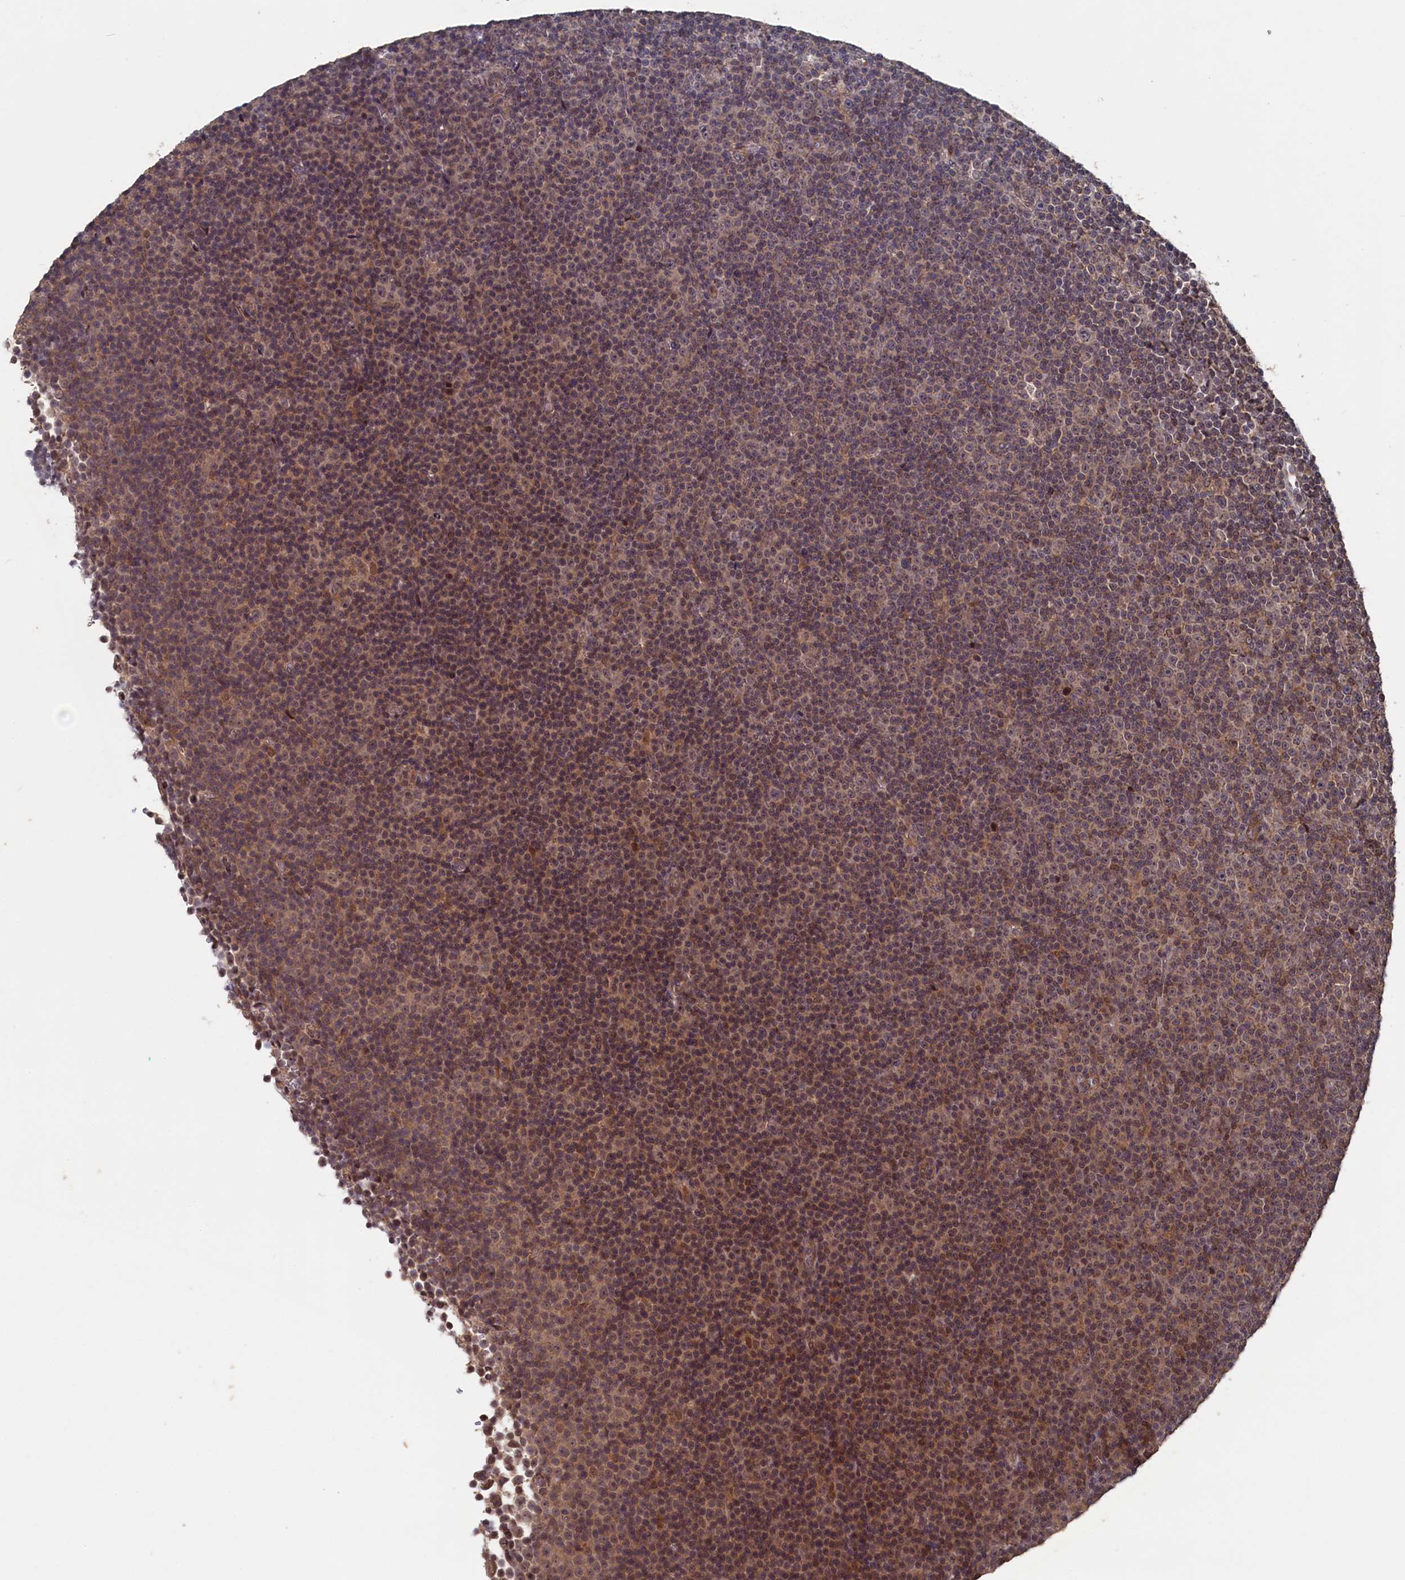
{"staining": {"intensity": "moderate", "quantity": "25%-75%", "location": "cytoplasmic/membranous"}, "tissue": "lymphoma", "cell_type": "Tumor cells", "image_type": "cancer", "snomed": [{"axis": "morphology", "description": "Malignant lymphoma, non-Hodgkin's type, Low grade"}, {"axis": "topography", "description": "Lymph node"}], "caption": "Low-grade malignant lymphoma, non-Hodgkin's type stained with IHC shows moderate cytoplasmic/membranous positivity in approximately 25%-75% of tumor cells.", "gene": "TMC5", "patient": {"sex": "female", "age": 67}}